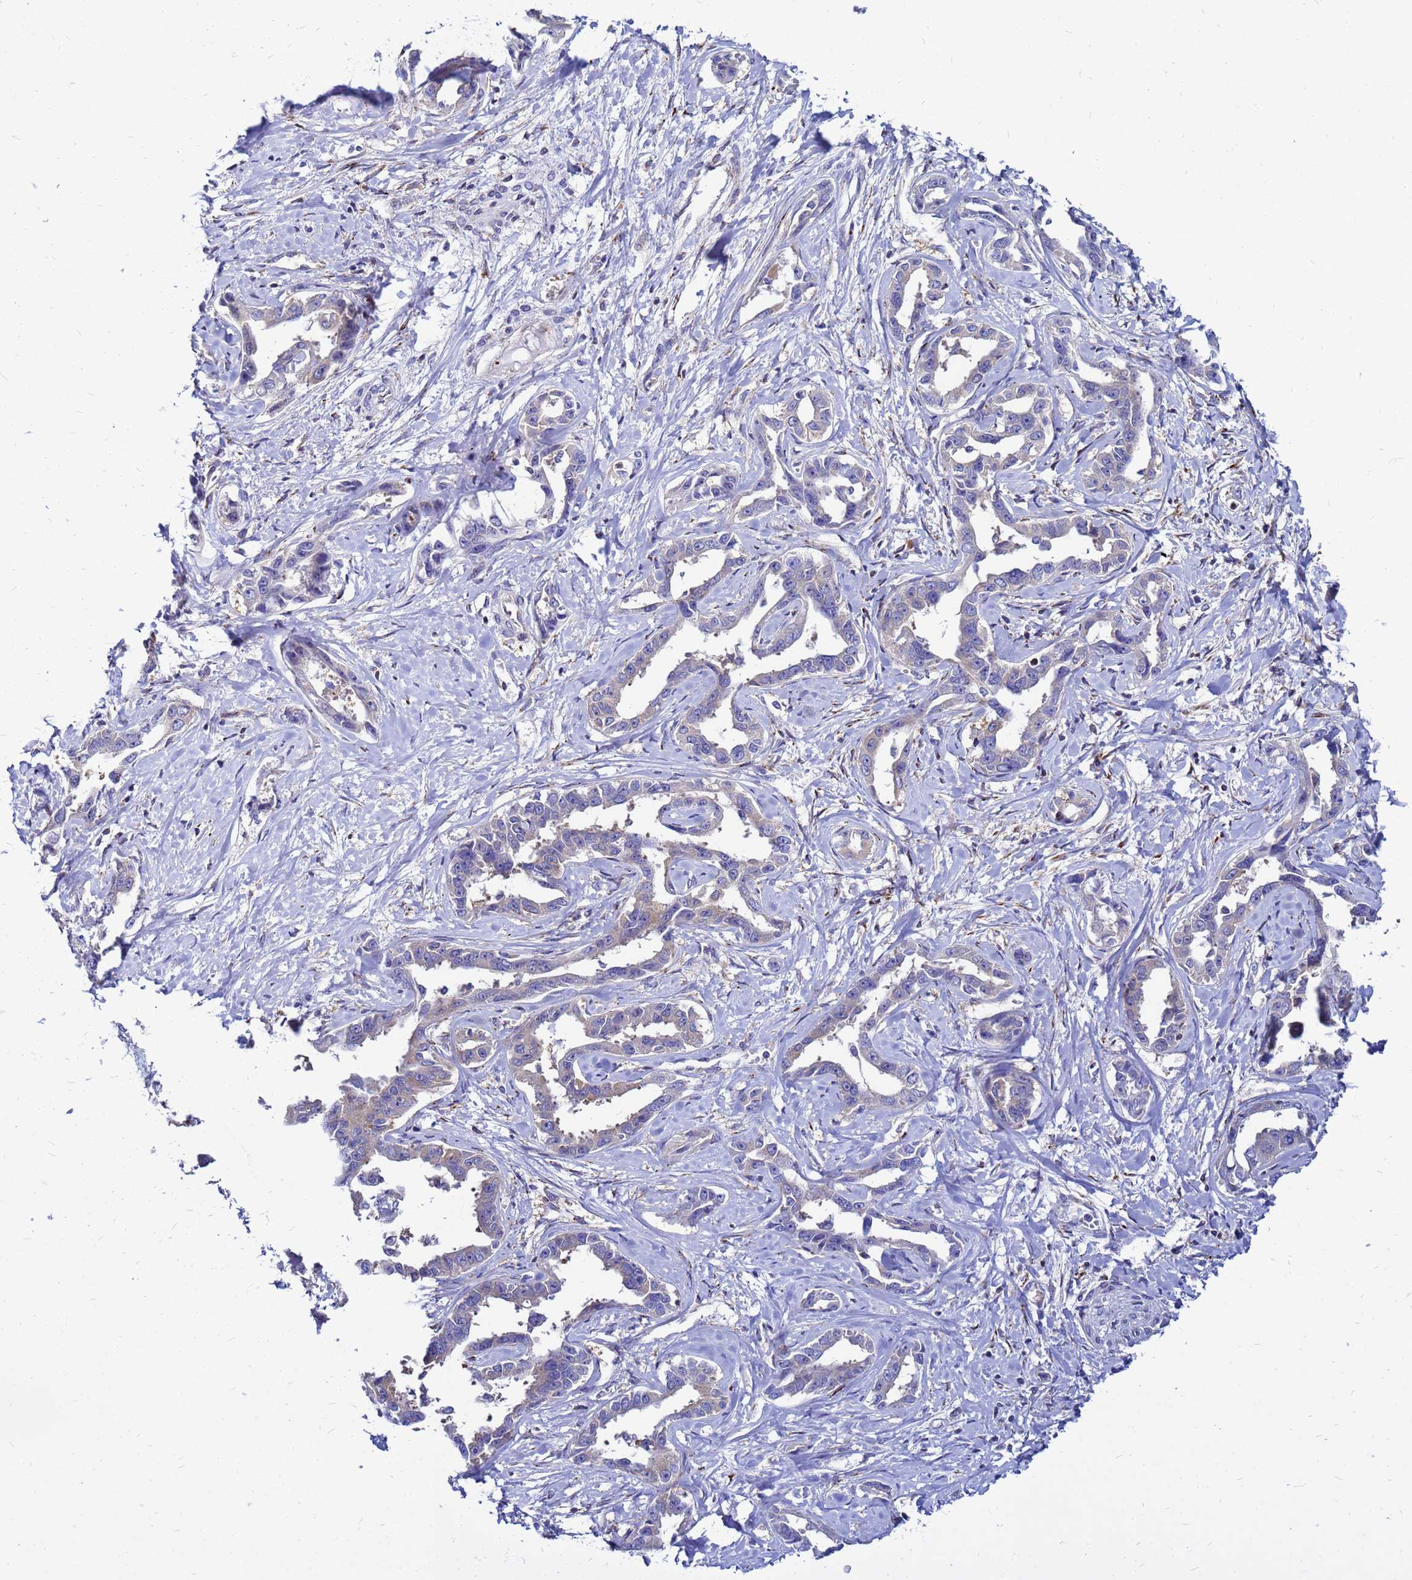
{"staining": {"intensity": "weak", "quantity": "<25%", "location": "cytoplasmic/membranous"}, "tissue": "liver cancer", "cell_type": "Tumor cells", "image_type": "cancer", "snomed": [{"axis": "morphology", "description": "Cholangiocarcinoma"}, {"axis": "topography", "description": "Liver"}], "caption": "Immunohistochemistry of human liver cholangiocarcinoma exhibits no staining in tumor cells.", "gene": "FHIP1A", "patient": {"sex": "male", "age": 59}}